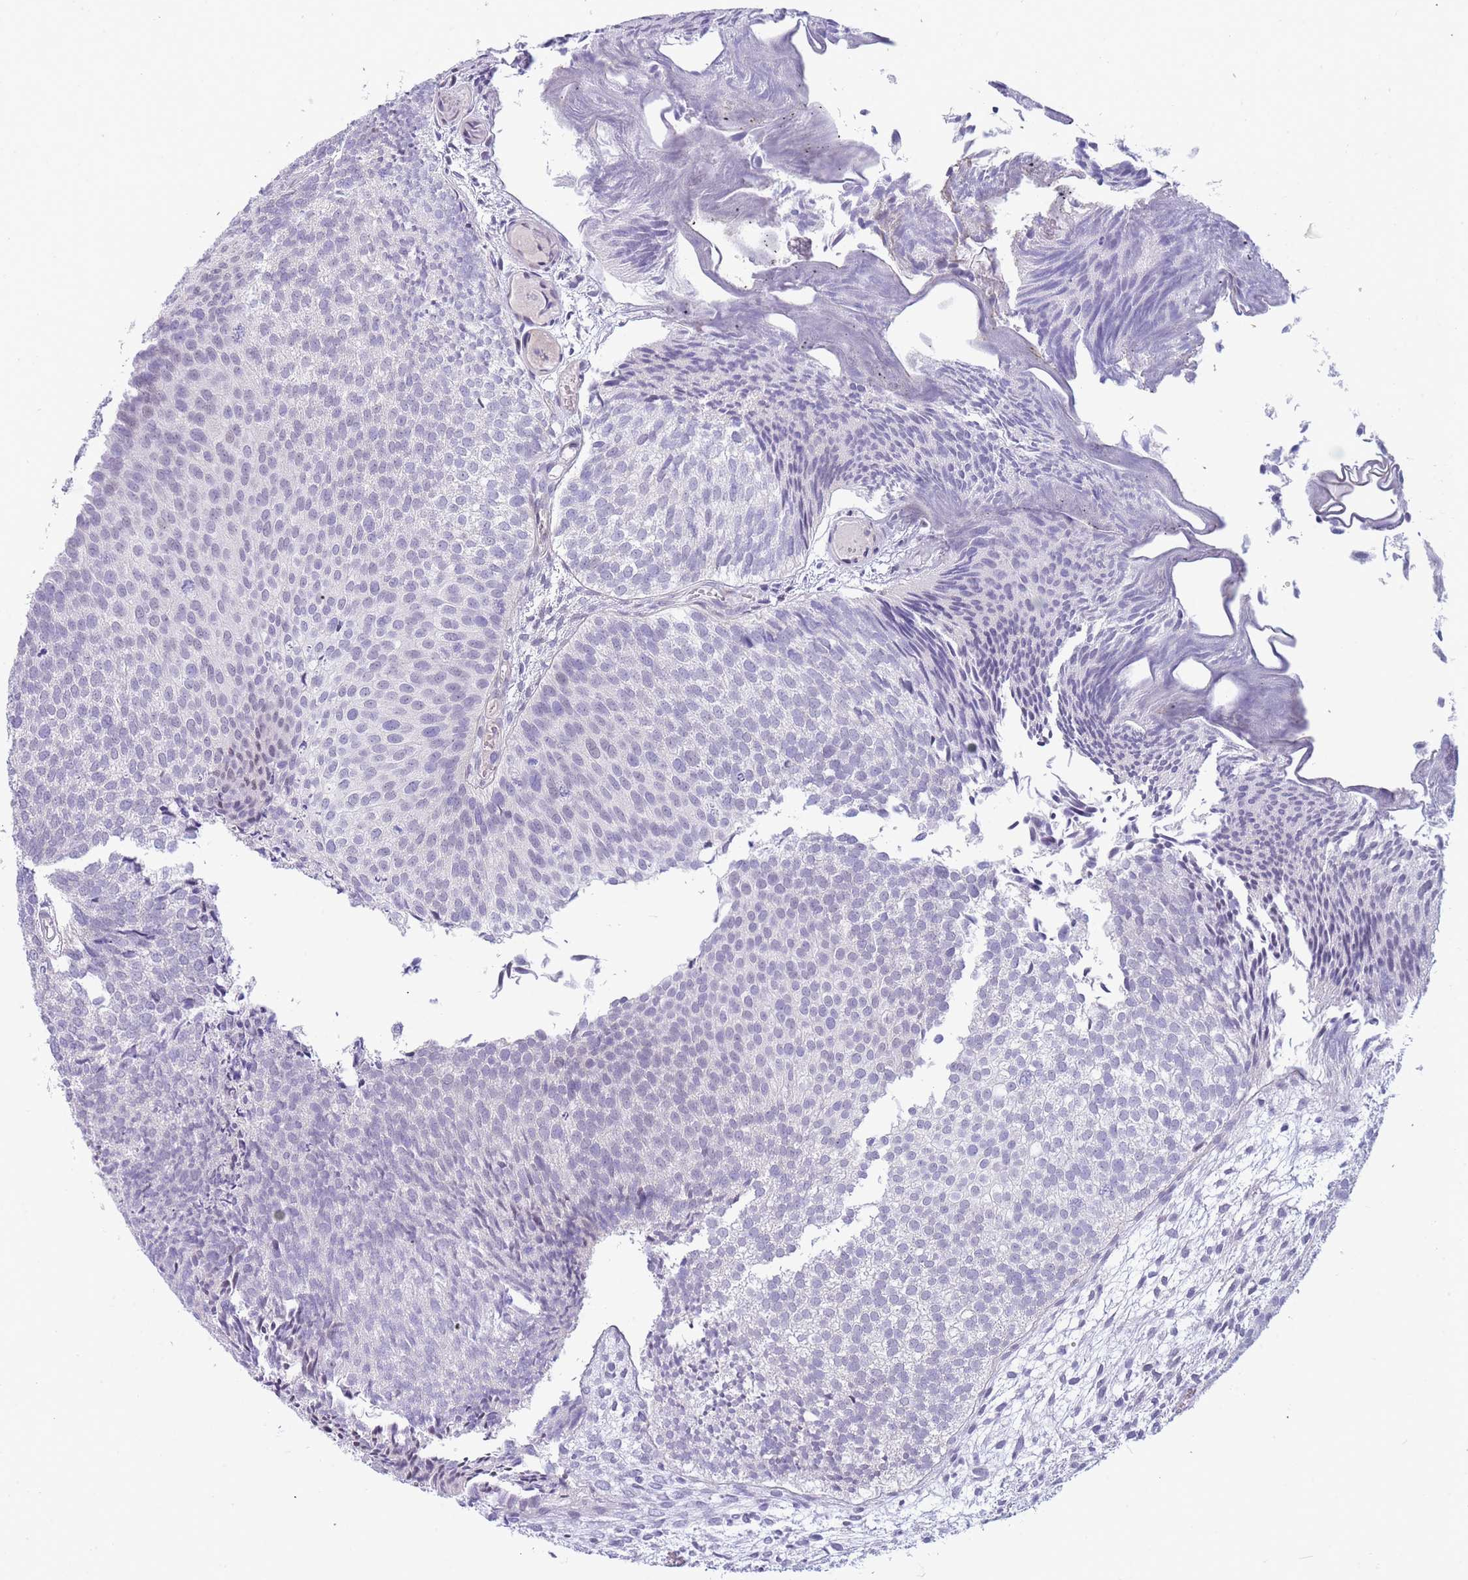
{"staining": {"intensity": "negative", "quantity": "none", "location": "none"}, "tissue": "urothelial cancer", "cell_type": "Tumor cells", "image_type": "cancer", "snomed": [{"axis": "morphology", "description": "Urothelial carcinoma, Low grade"}, {"axis": "topography", "description": "Urinary bladder"}], "caption": "Micrograph shows no protein positivity in tumor cells of urothelial cancer tissue.", "gene": "PRR23B", "patient": {"sex": "male", "age": 84}}